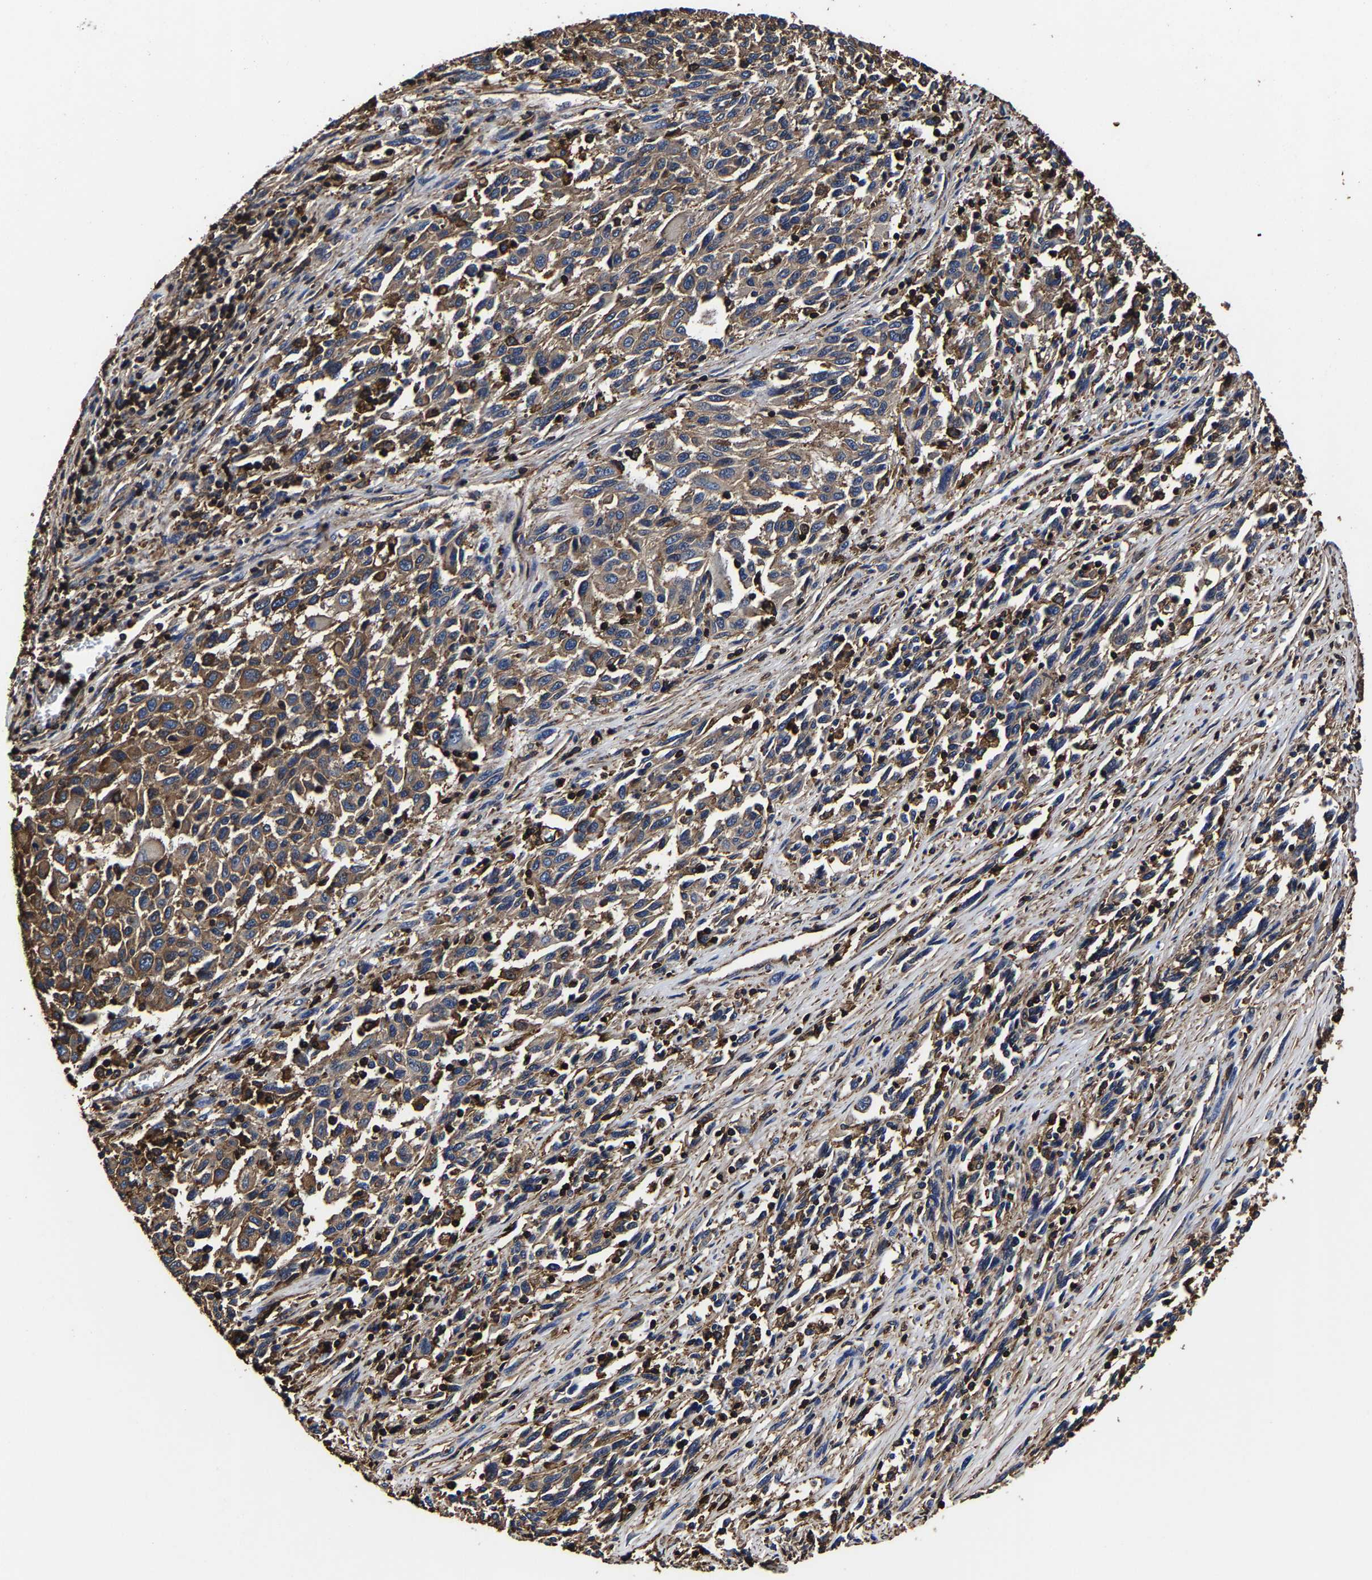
{"staining": {"intensity": "moderate", "quantity": ">75%", "location": "cytoplasmic/membranous"}, "tissue": "melanoma", "cell_type": "Tumor cells", "image_type": "cancer", "snomed": [{"axis": "morphology", "description": "Malignant melanoma, Metastatic site"}, {"axis": "topography", "description": "Lymph node"}], "caption": "Protein staining reveals moderate cytoplasmic/membranous staining in about >75% of tumor cells in melanoma.", "gene": "SSH3", "patient": {"sex": "male", "age": 61}}